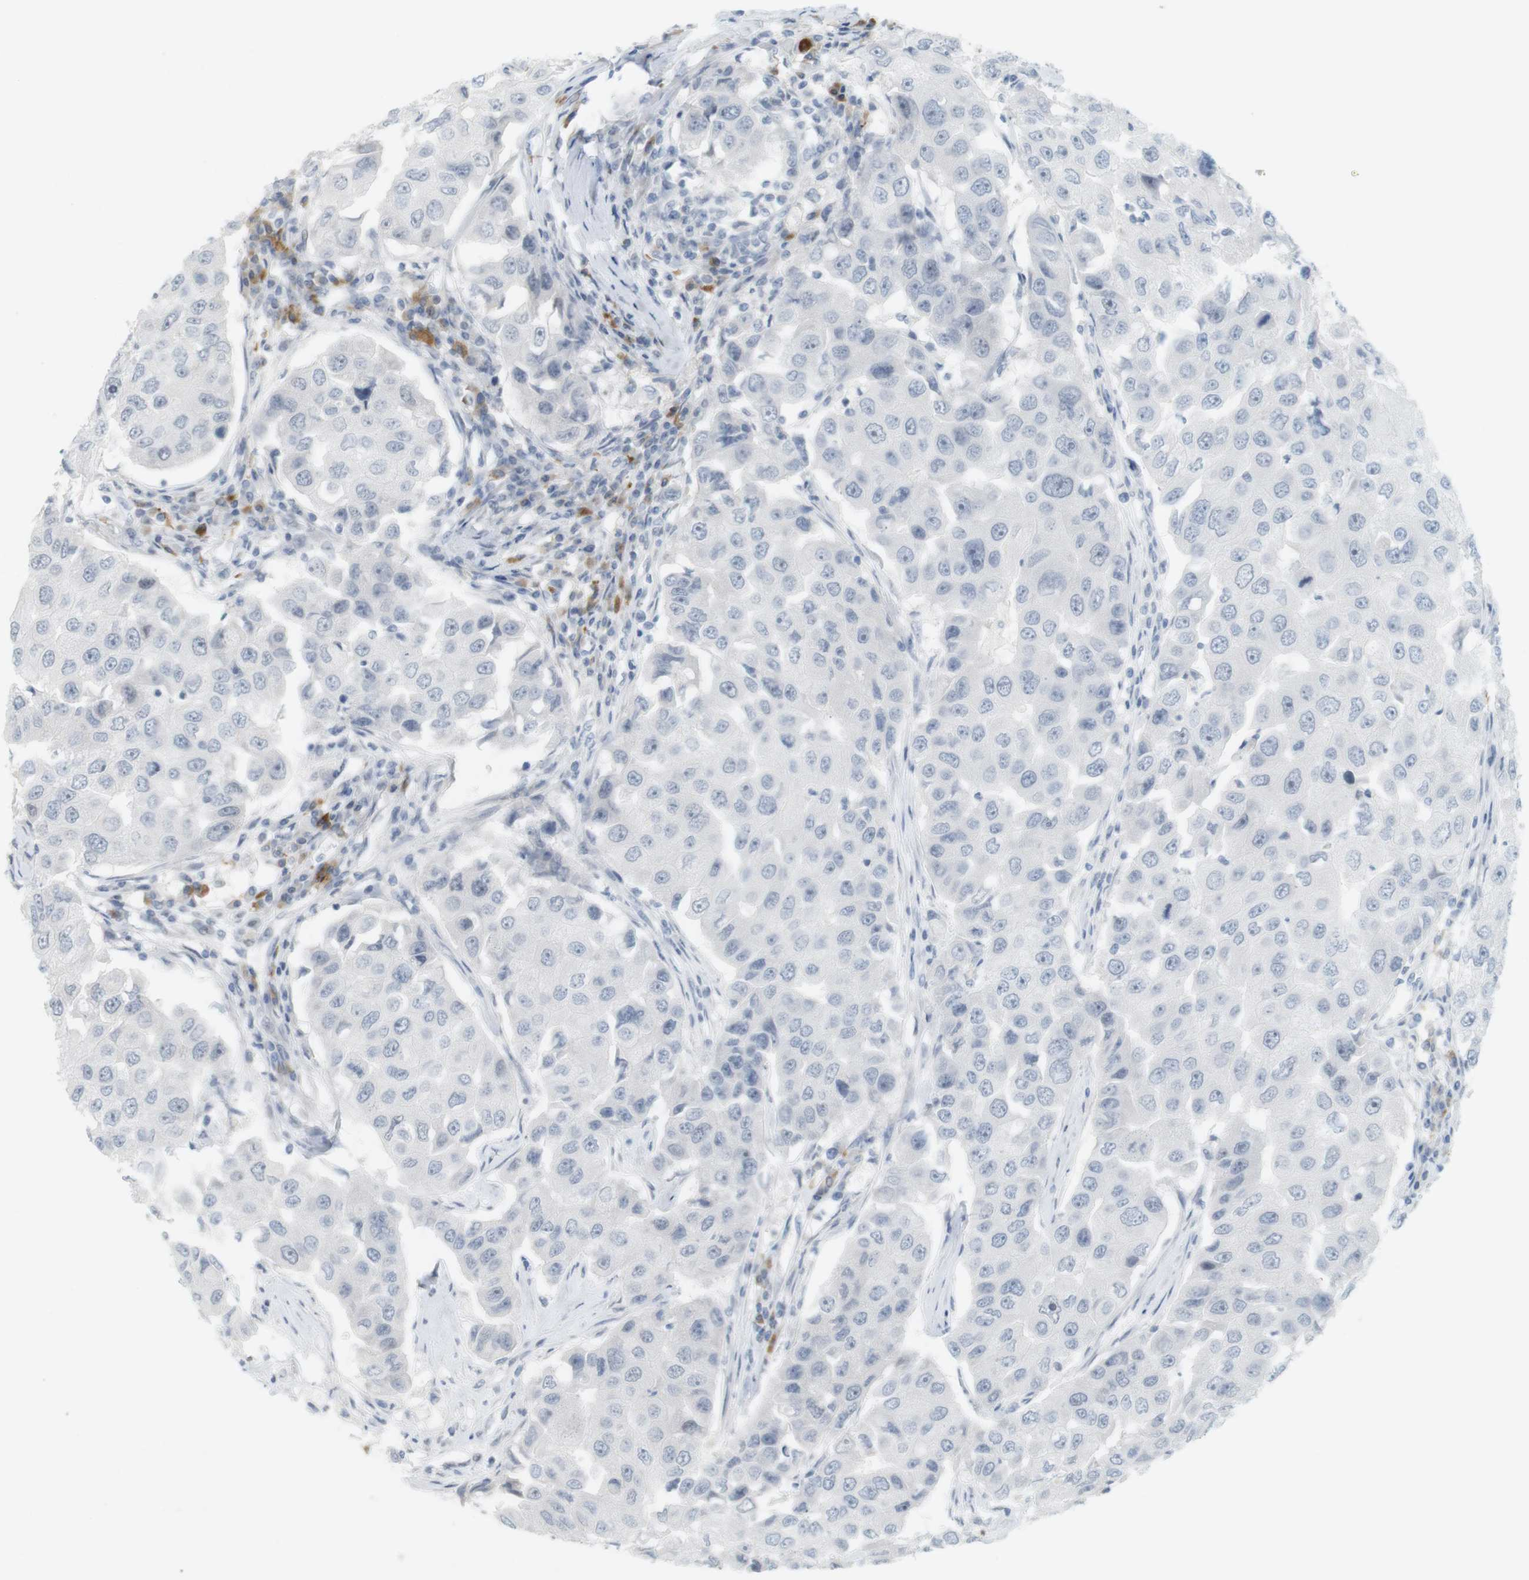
{"staining": {"intensity": "negative", "quantity": "none", "location": "none"}, "tissue": "breast cancer", "cell_type": "Tumor cells", "image_type": "cancer", "snomed": [{"axis": "morphology", "description": "Duct carcinoma"}, {"axis": "topography", "description": "Breast"}], "caption": "Tumor cells are negative for brown protein staining in infiltrating ductal carcinoma (breast). The staining was performed using DAB to visualize the protein expression in brown, while the nuclei were stained in blue with hematoxylin (Magnification: 20x).", "gene": "DMC1", "patient": {"sex": "female", "age": 27}}